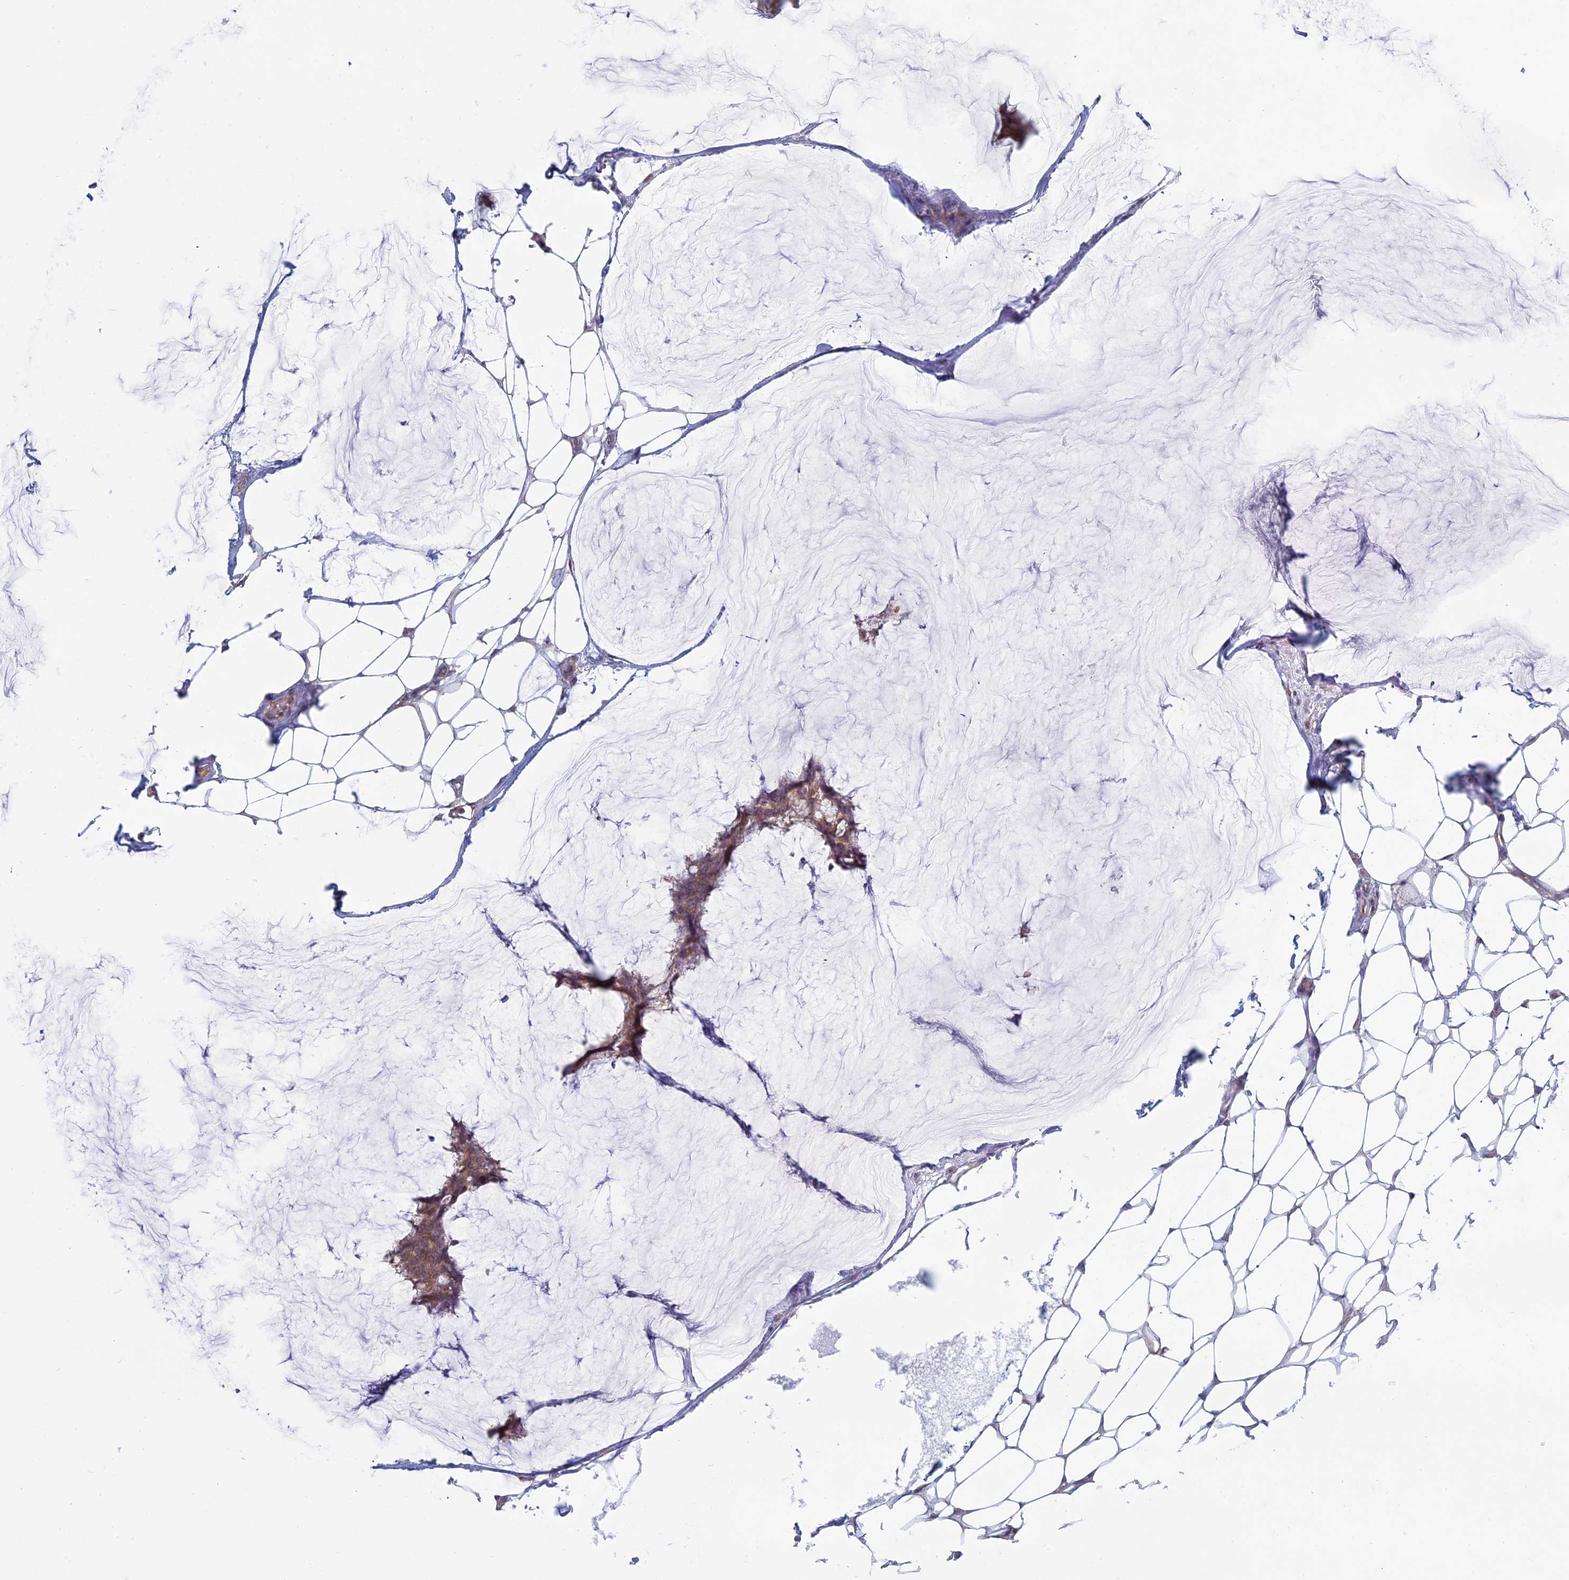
{"staining": {"intensity": "weak", "quantity": ">75%", "location": "cytoplasmic/membranous"}, "tissue": "breast cancer", "cell_type": "Tumor cells", "image_type": "cancer", "snomed": [{"axis": "morphology", "description": "Duct carcinoma"}, {"axis": "topography", "description": "Breast"}], "caption": "Human breast infiltrating ductal carcinoma stained for a protein (brown) displays weak cytoplasmic/membranous positive staining in approximately >75% of tumor cells.", "gene": "RPS19BP1", "patient": {"sex": "female", "age": 93}}